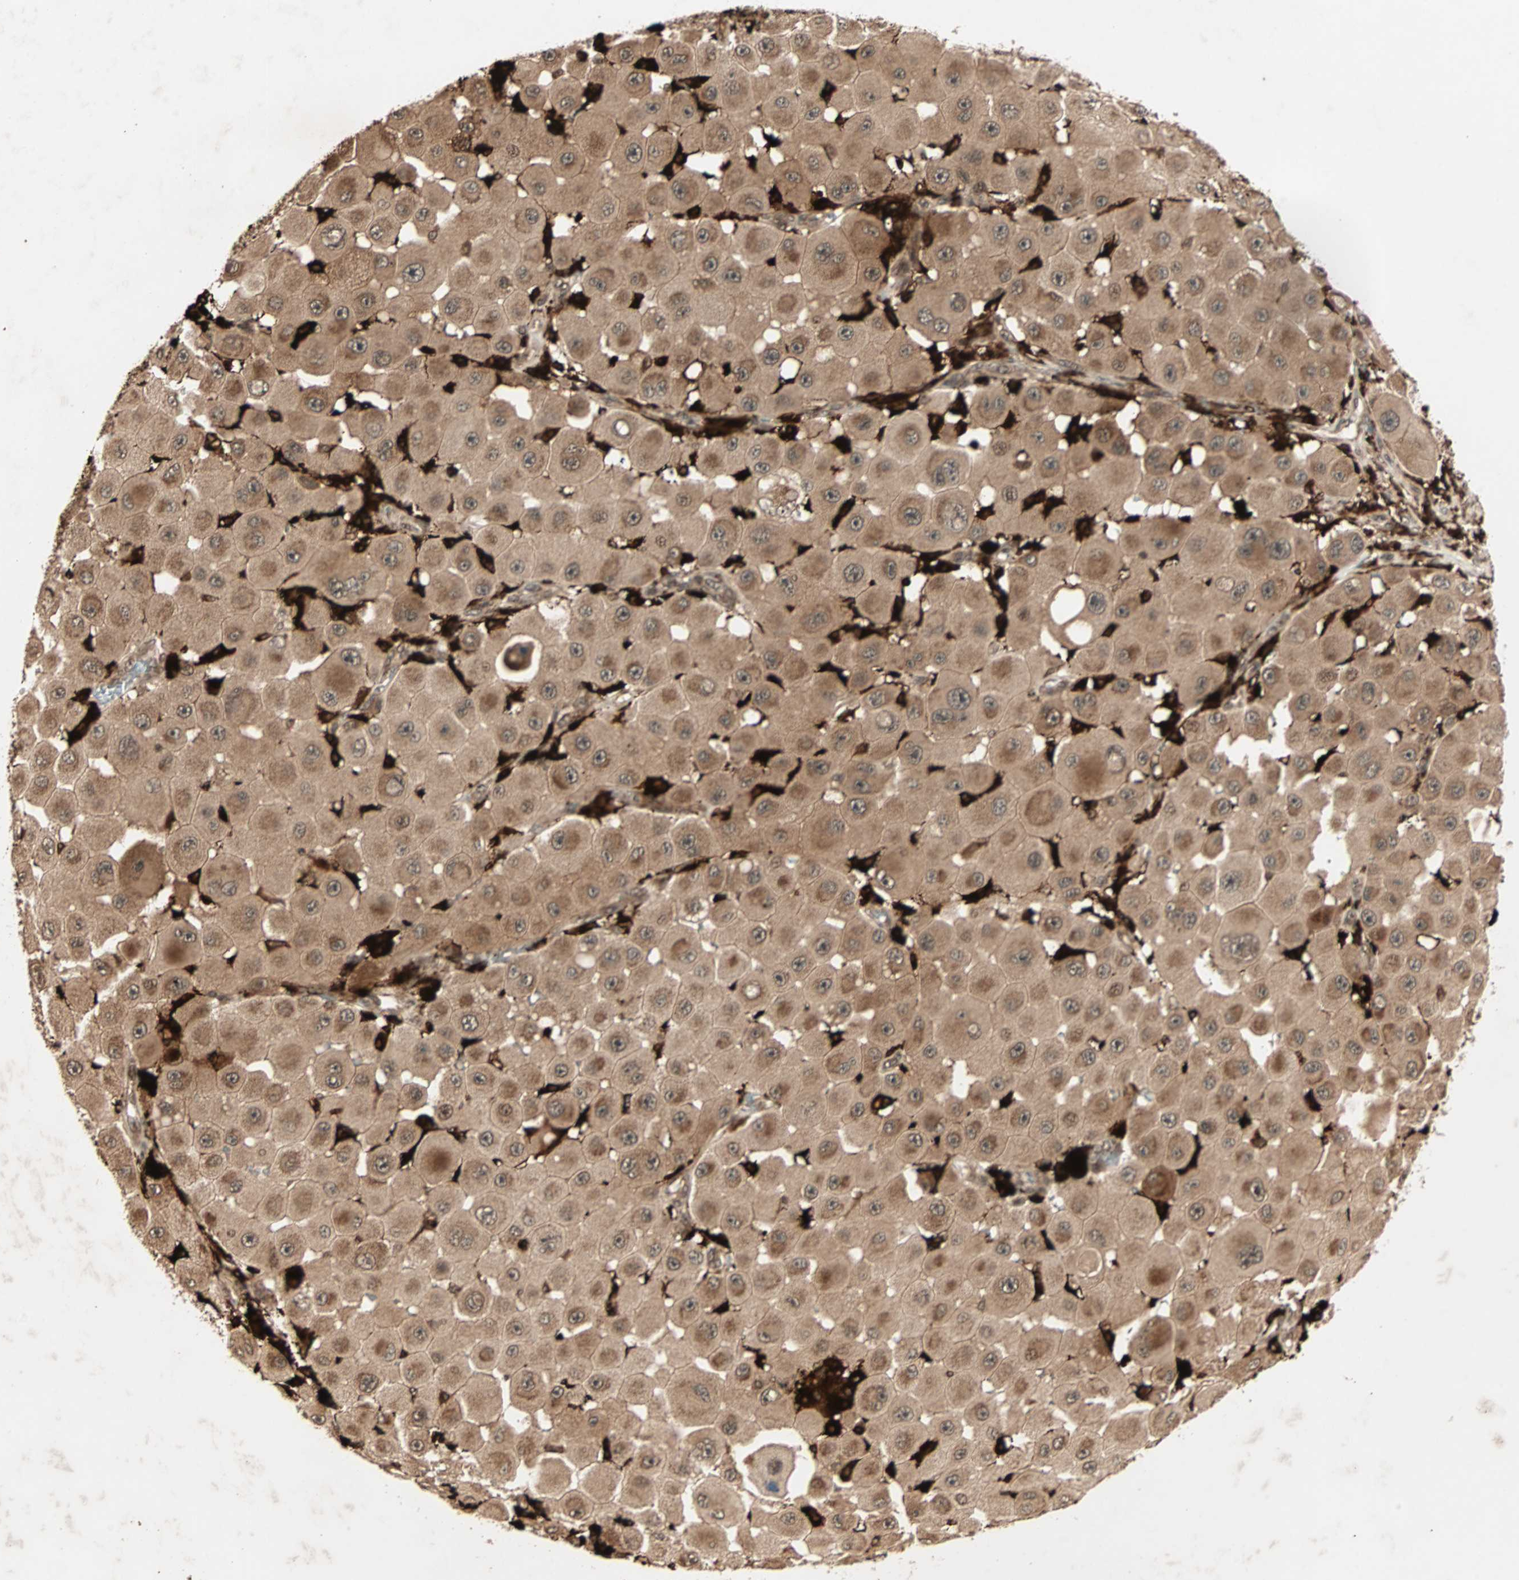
{"staining": {"intensity": "moderate", "quantity": ">75%", "location": "cytoplasmic/membranous"}, "tissue": "melanoma", "cell_type": "Tumor cells", "image_type": "cancer", "snomed": [{"axis": "morphology", "description": "Malignant melanoma, NOS"}, {"axis": "topography", "description": "Skin"}], "caption": "Immunohistochemistry micrograph of neoplastic tissue: melanoma stained using IHC reveals medium levels of moderate protein expression localized specifically in the cytoplasmic/membranous of tumor cells, appearing as a cytoplasmic/membranous brown color.", "gene": "RFFL", "patient": {"sex": "female", "age": 81}}